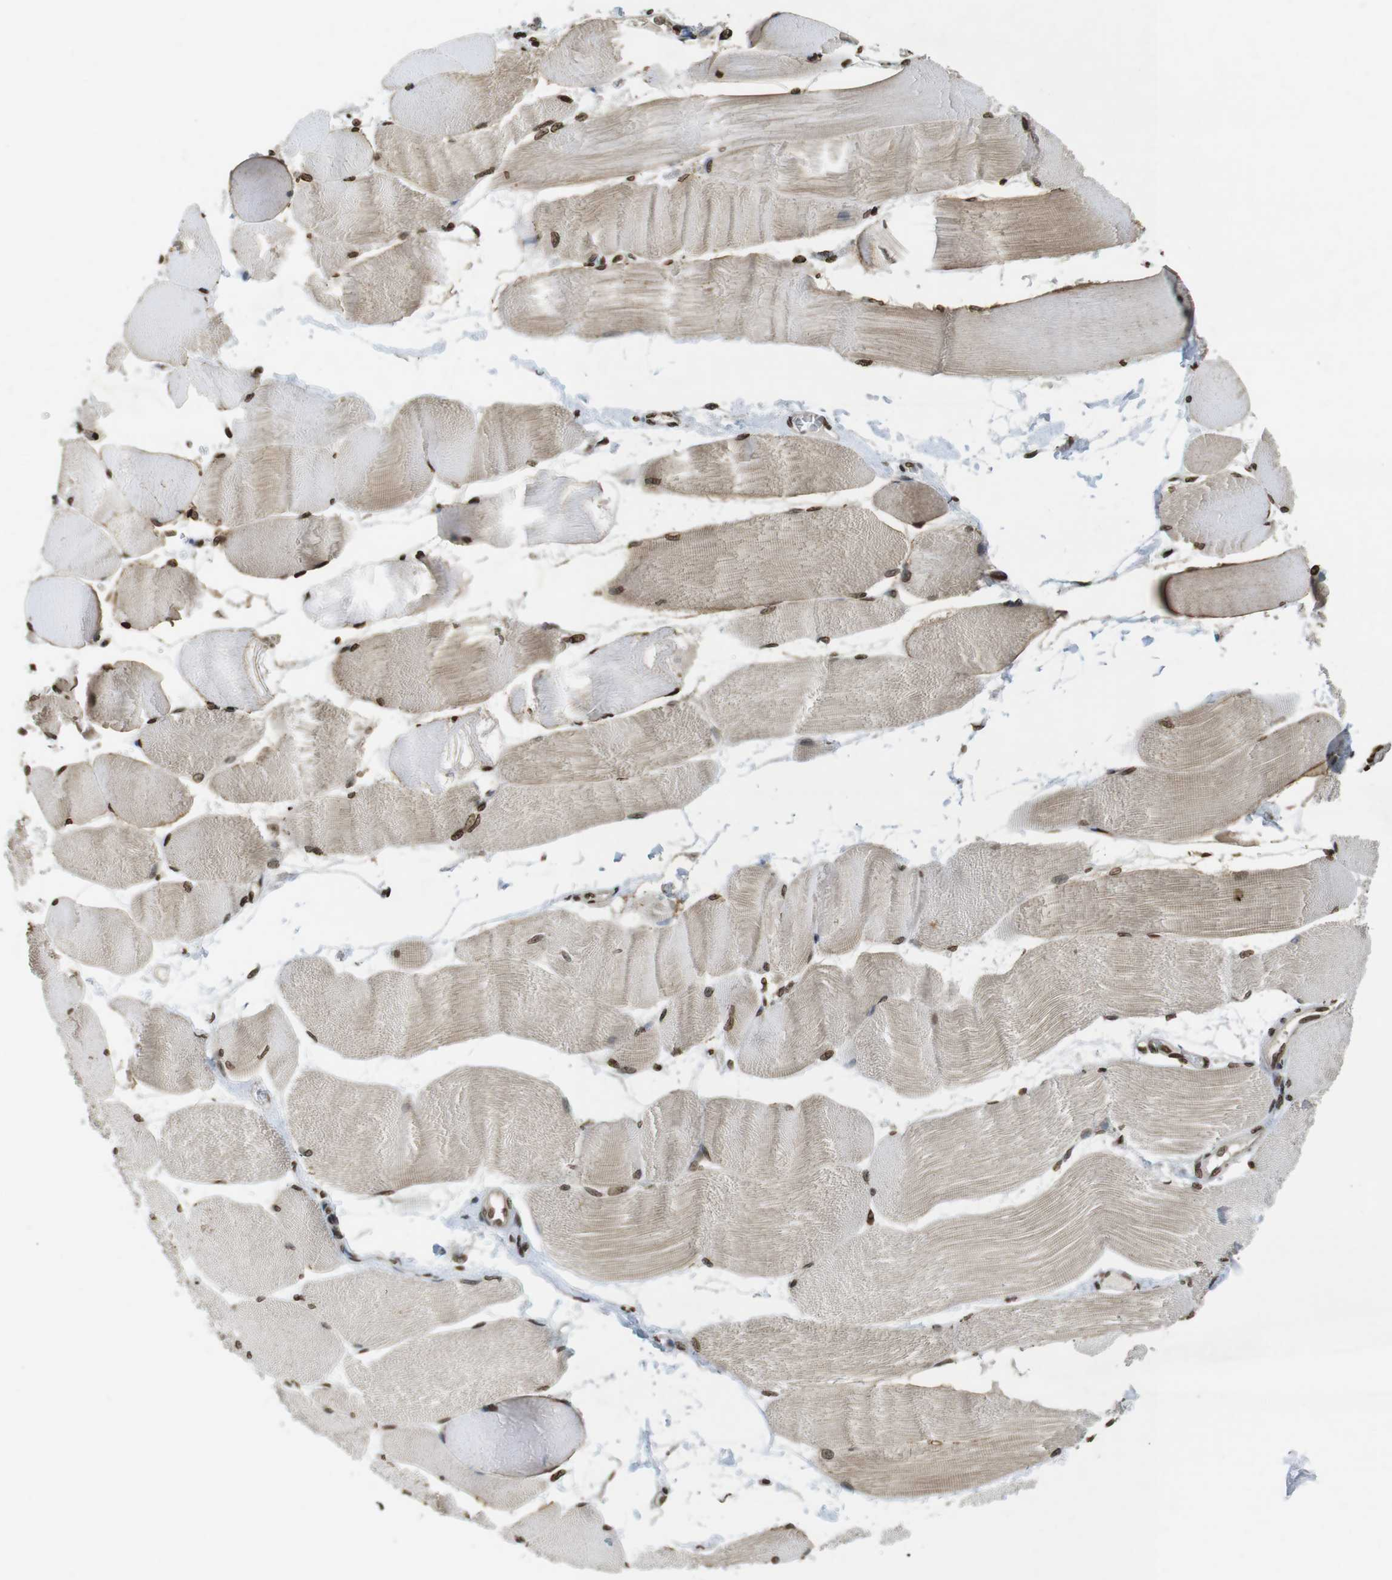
{"staining": {"intensity": "strong", "quantity": ">75%", "location": "nuclear"}, "tissue": "skeletal muscle", "cell_type": "Myocytes", "image_type": "normal", "snomed": [{"axis": "morphology", "description": "Normal tissue, NOS"}, {"axis": "morphology", "description": "Squamous cell carcinoma, NOS"}, {"axis": "topography", "description": "Skeletal muscle"}], "caption": "Protein staining exhibits strong nuclear expression in about >75% of myocytes in unremarkable skeletal muscle.", "gene": "FOXA3", "patient": {"sex": "male", "age": 51}}